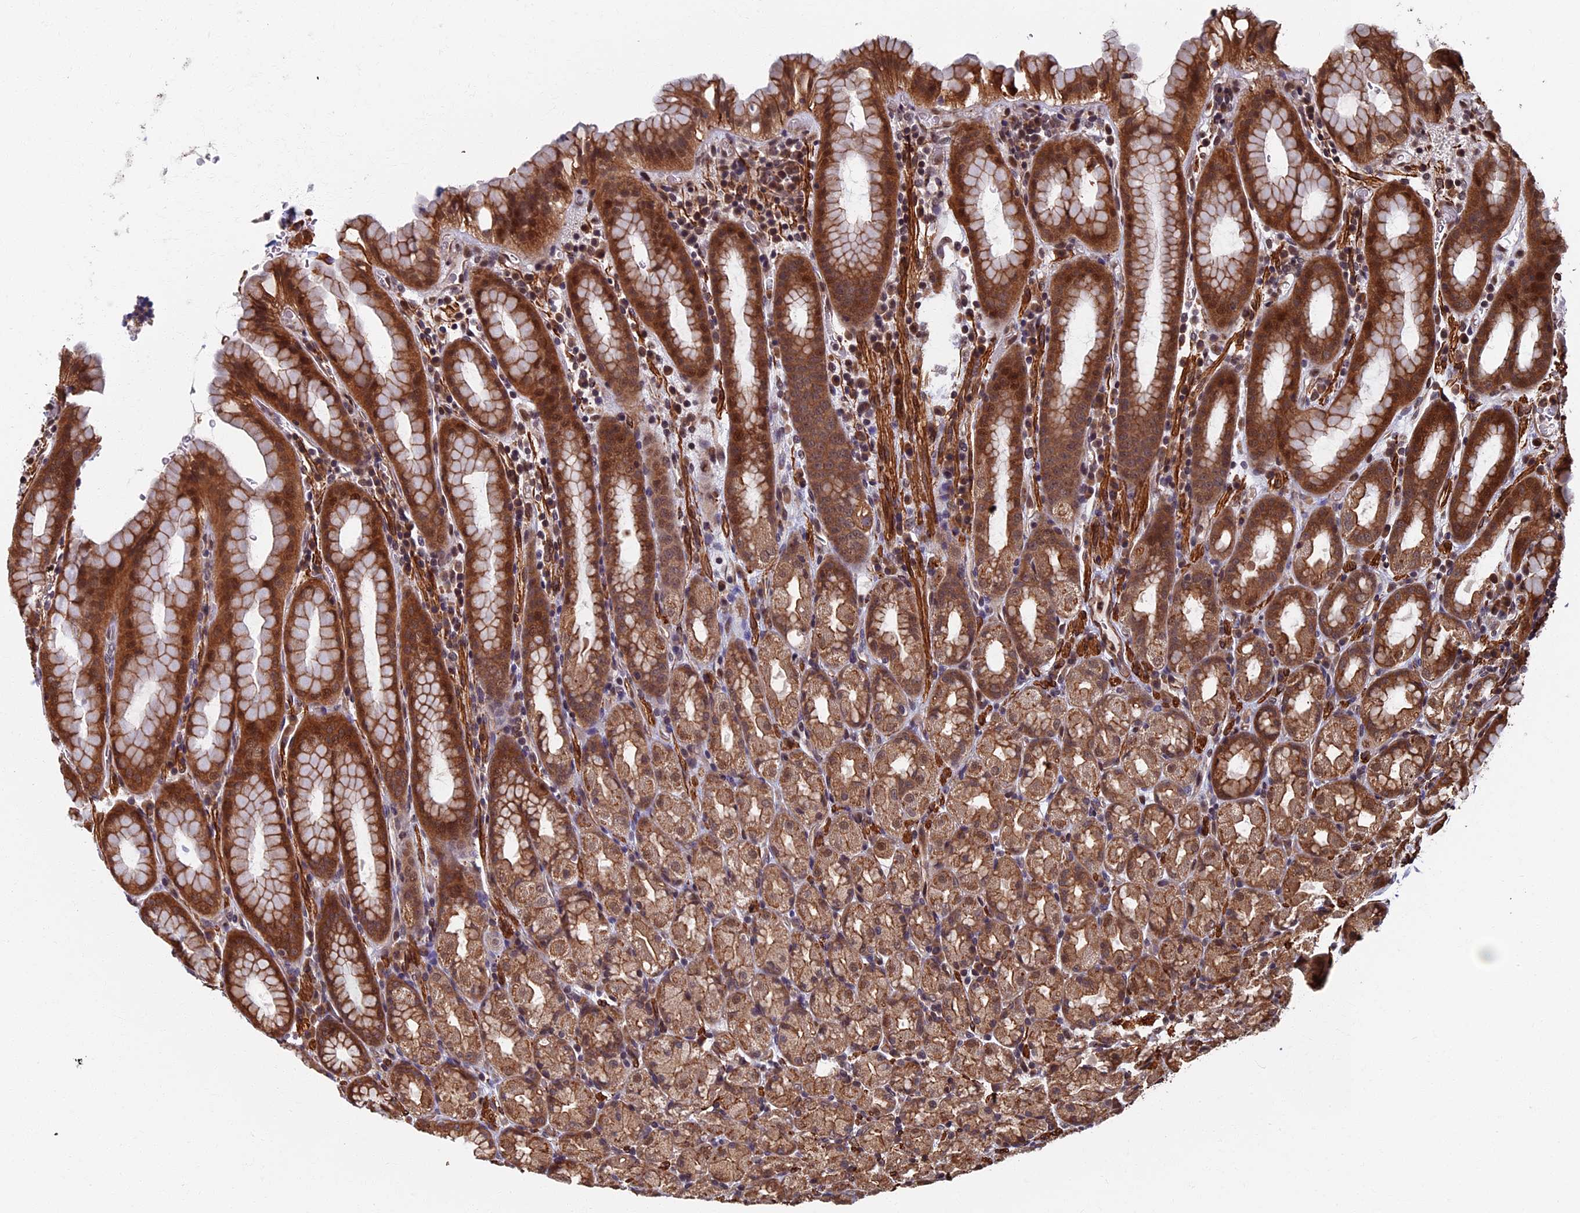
{"staining": {"intensity": "moderate", "quantity": ">75%", "location": "cytoplasmic/membranous,nuclear"}, "tissue": "stomach", "cell_type": "Glandular cells", "image_type": "normal", "snomed": [{"axis": "morphology", "description": "Normal tissue, NOS"}, {"axis": "topography", "description": "Stomach, upper"}, {"axis": "topography", "description": "Stomach, lower"}, {"axis": "topography", "description": "Small intestine"}], "caption": "Glandular cells display medium levels of moderate cytoplasmic/membranous,nuclear expression in approximately >75% of cells in normal human stomach.", "gene": "CTDP1", "patient": {"sex": "male", "age": 68}}